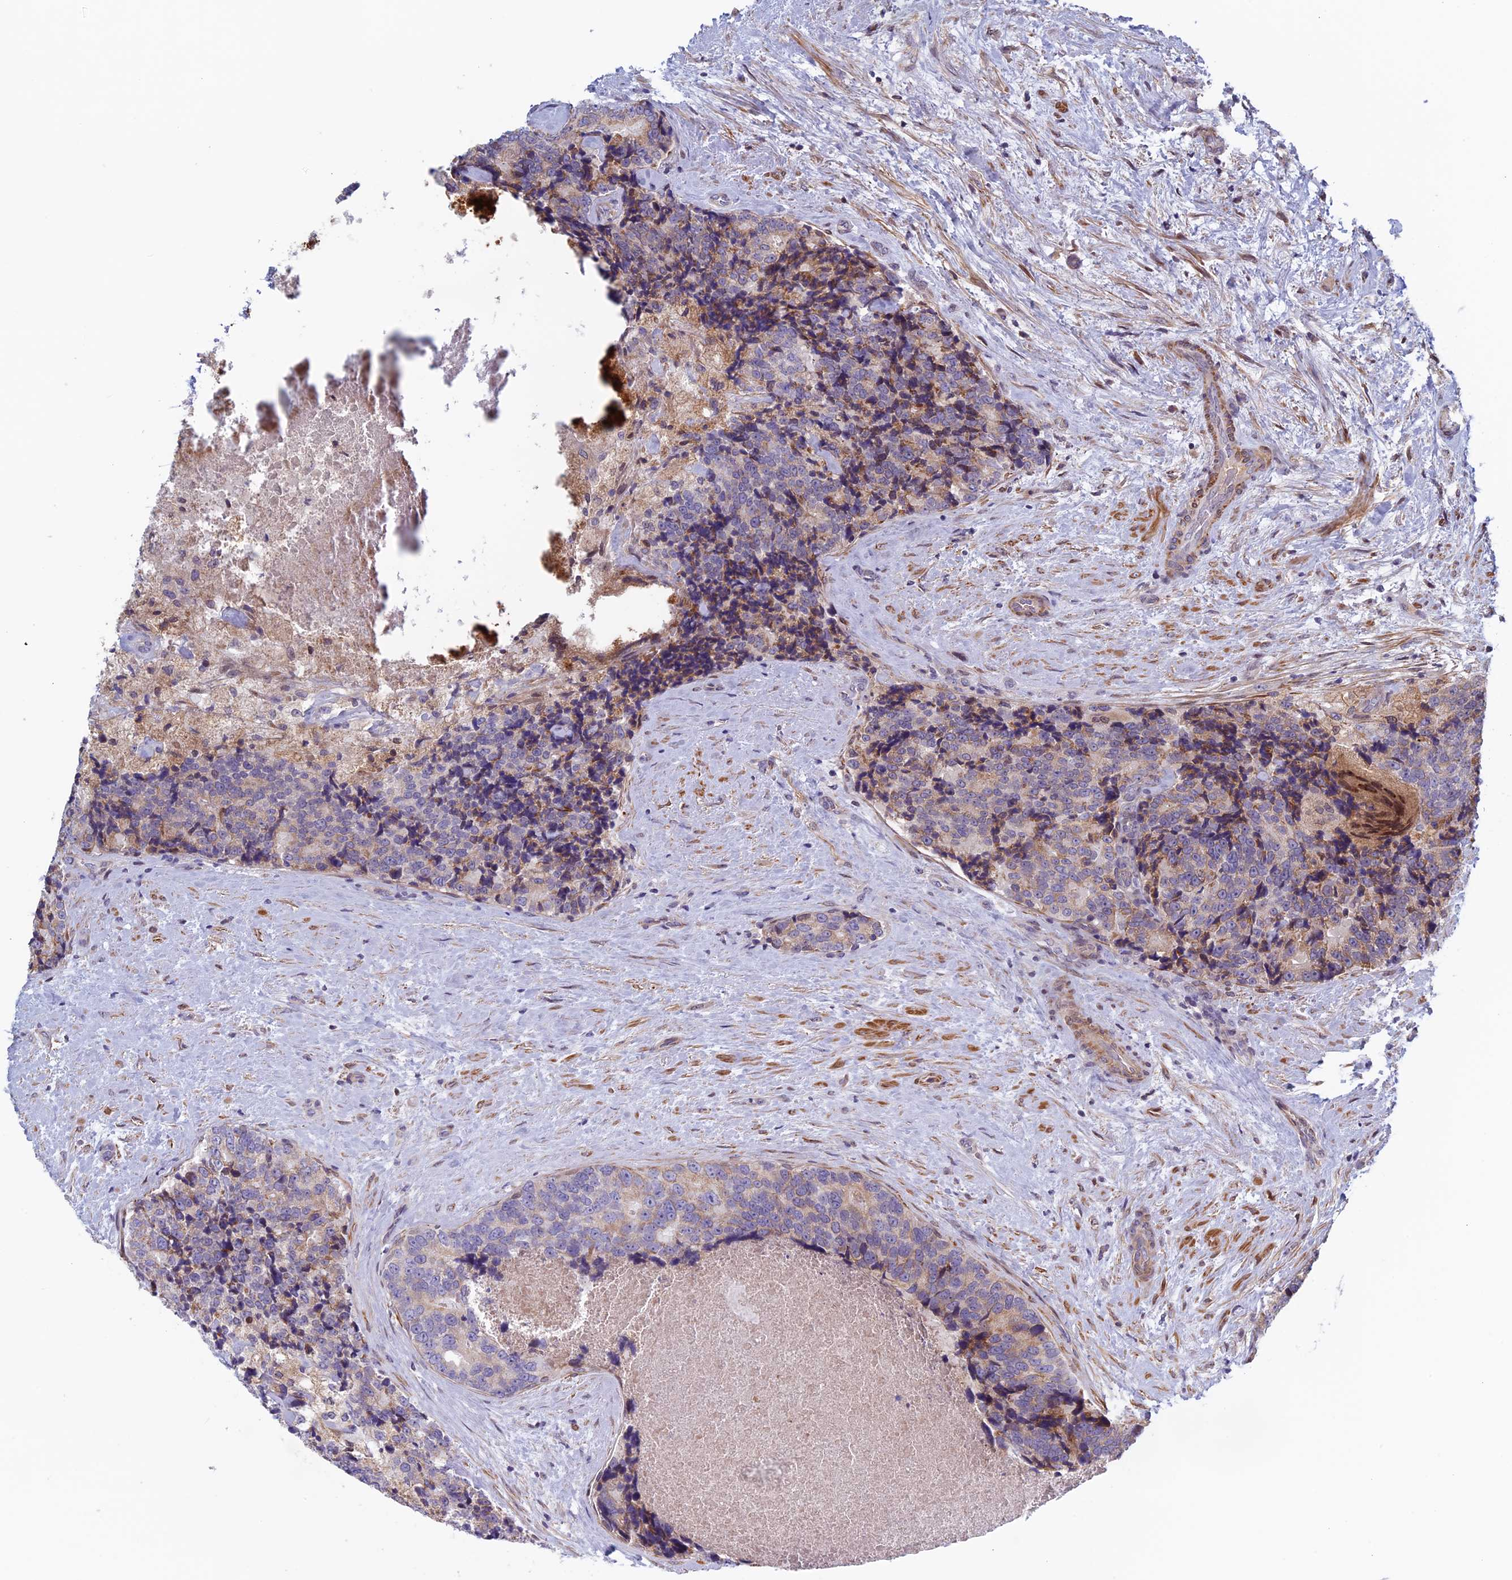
{"staining": {"intensity": "weak", "quantity": "25%-75%", "location": "cytoplasmic/membranous"}, "tissue": "prostate cancer", "cell_type": "Tumor cells", "image_type": "cancer", "snomed": [{"axis": "morphology", "description": "Adenocarcinoma, High grade"}, {"axis": "topography", "description": "Prostate"}], "caption": "Brown immunohistochemical staining in human prostate adenocarcinoma (high-grade) shows weak cytoplasmic/membranous staining in about 25%-75% of tumor cells.", "gene": "FADS1", "patient": {"sex": "male", "age": 70}}